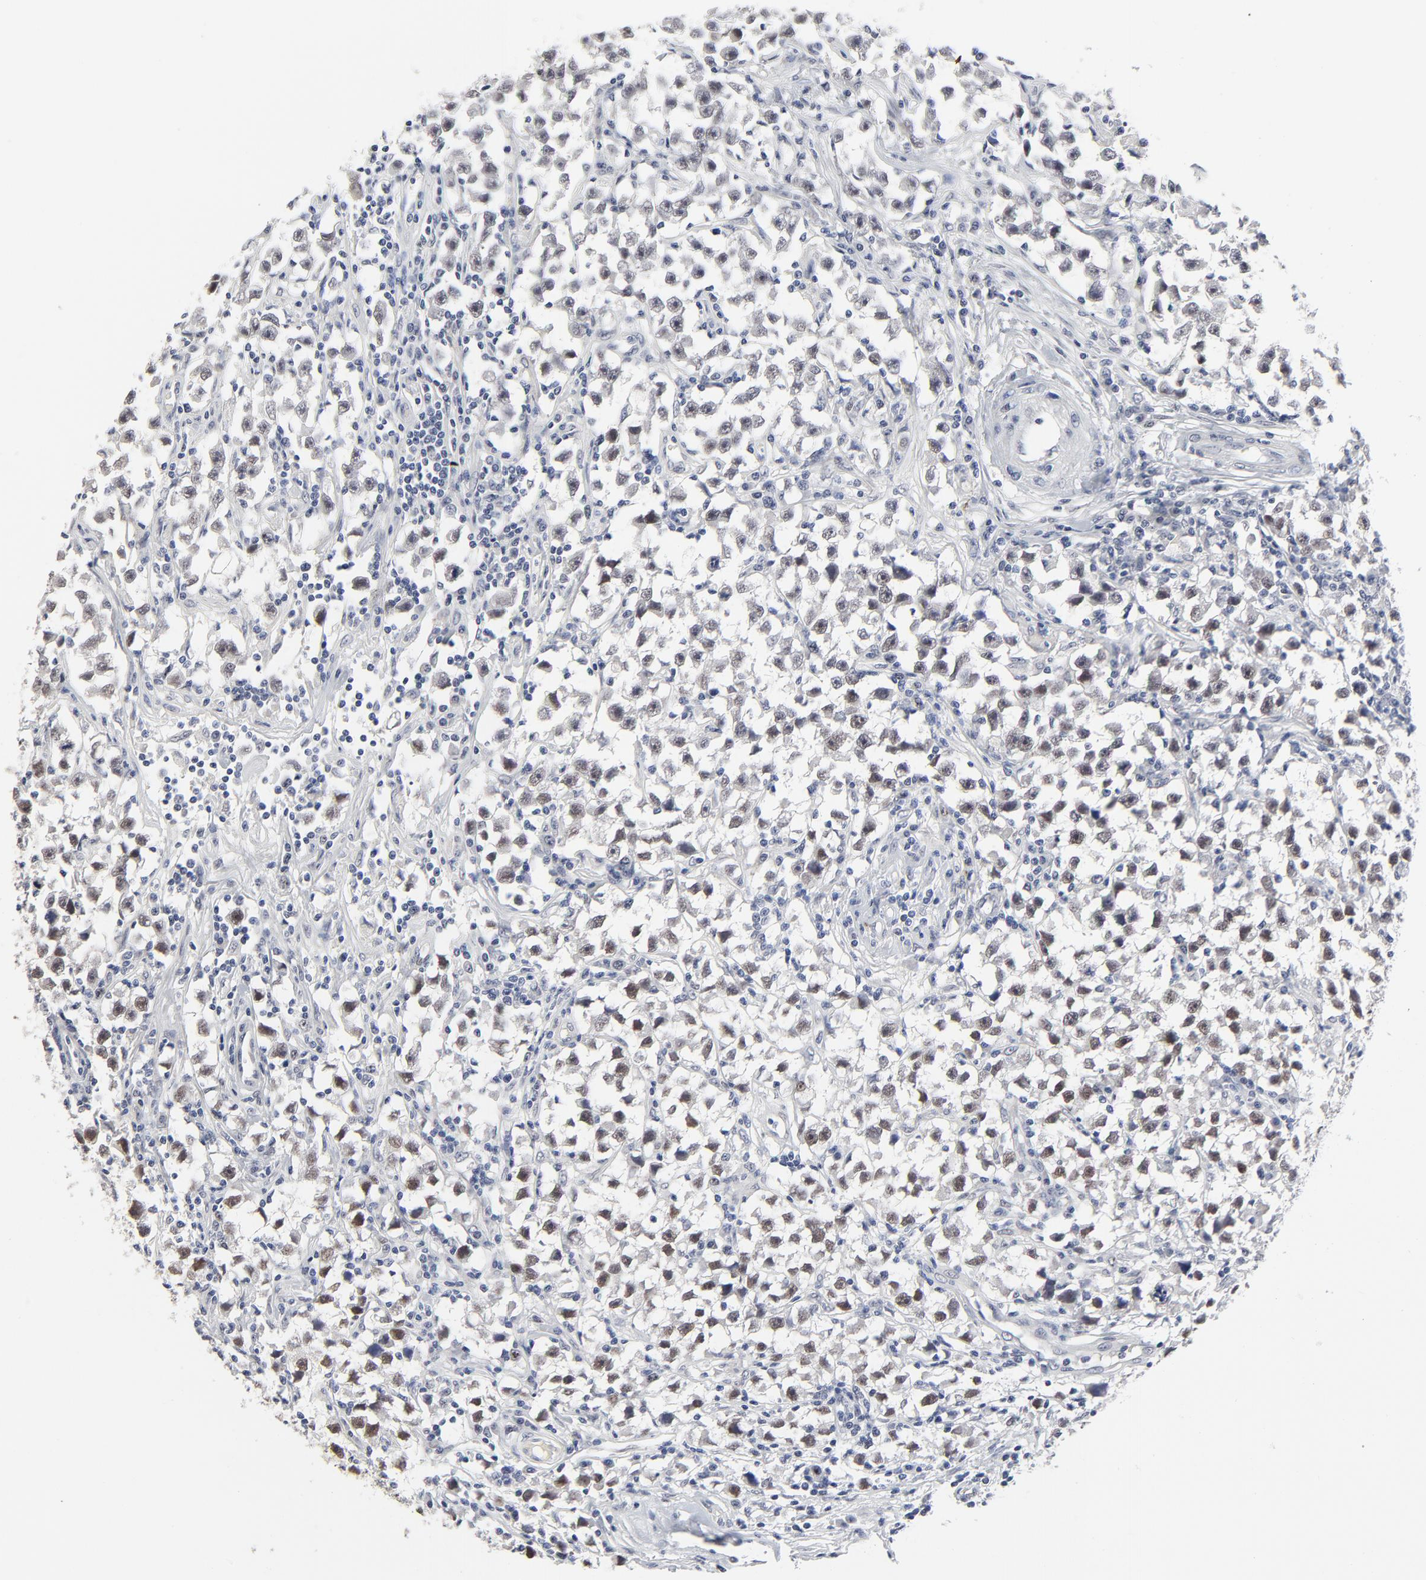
{"staining": {"intensity": "weak", "quantity": ">75%", "location": "nuclear"}, "tissue": "testis cancer", "cell_type": "Tumor cells", "image_type": "cancer", "snomed": [{"axis": "morphology", "description": "Seminoma, NOS"}, {"axis": "topography", "description": "Testis"}], "caption": "Protein expression analysis of testis cancer exhibits weak nuclear staining in approximately >75% of tumor cells.", "gene": "ZNF589", "patient": {"sex": "male", "age": 33}}